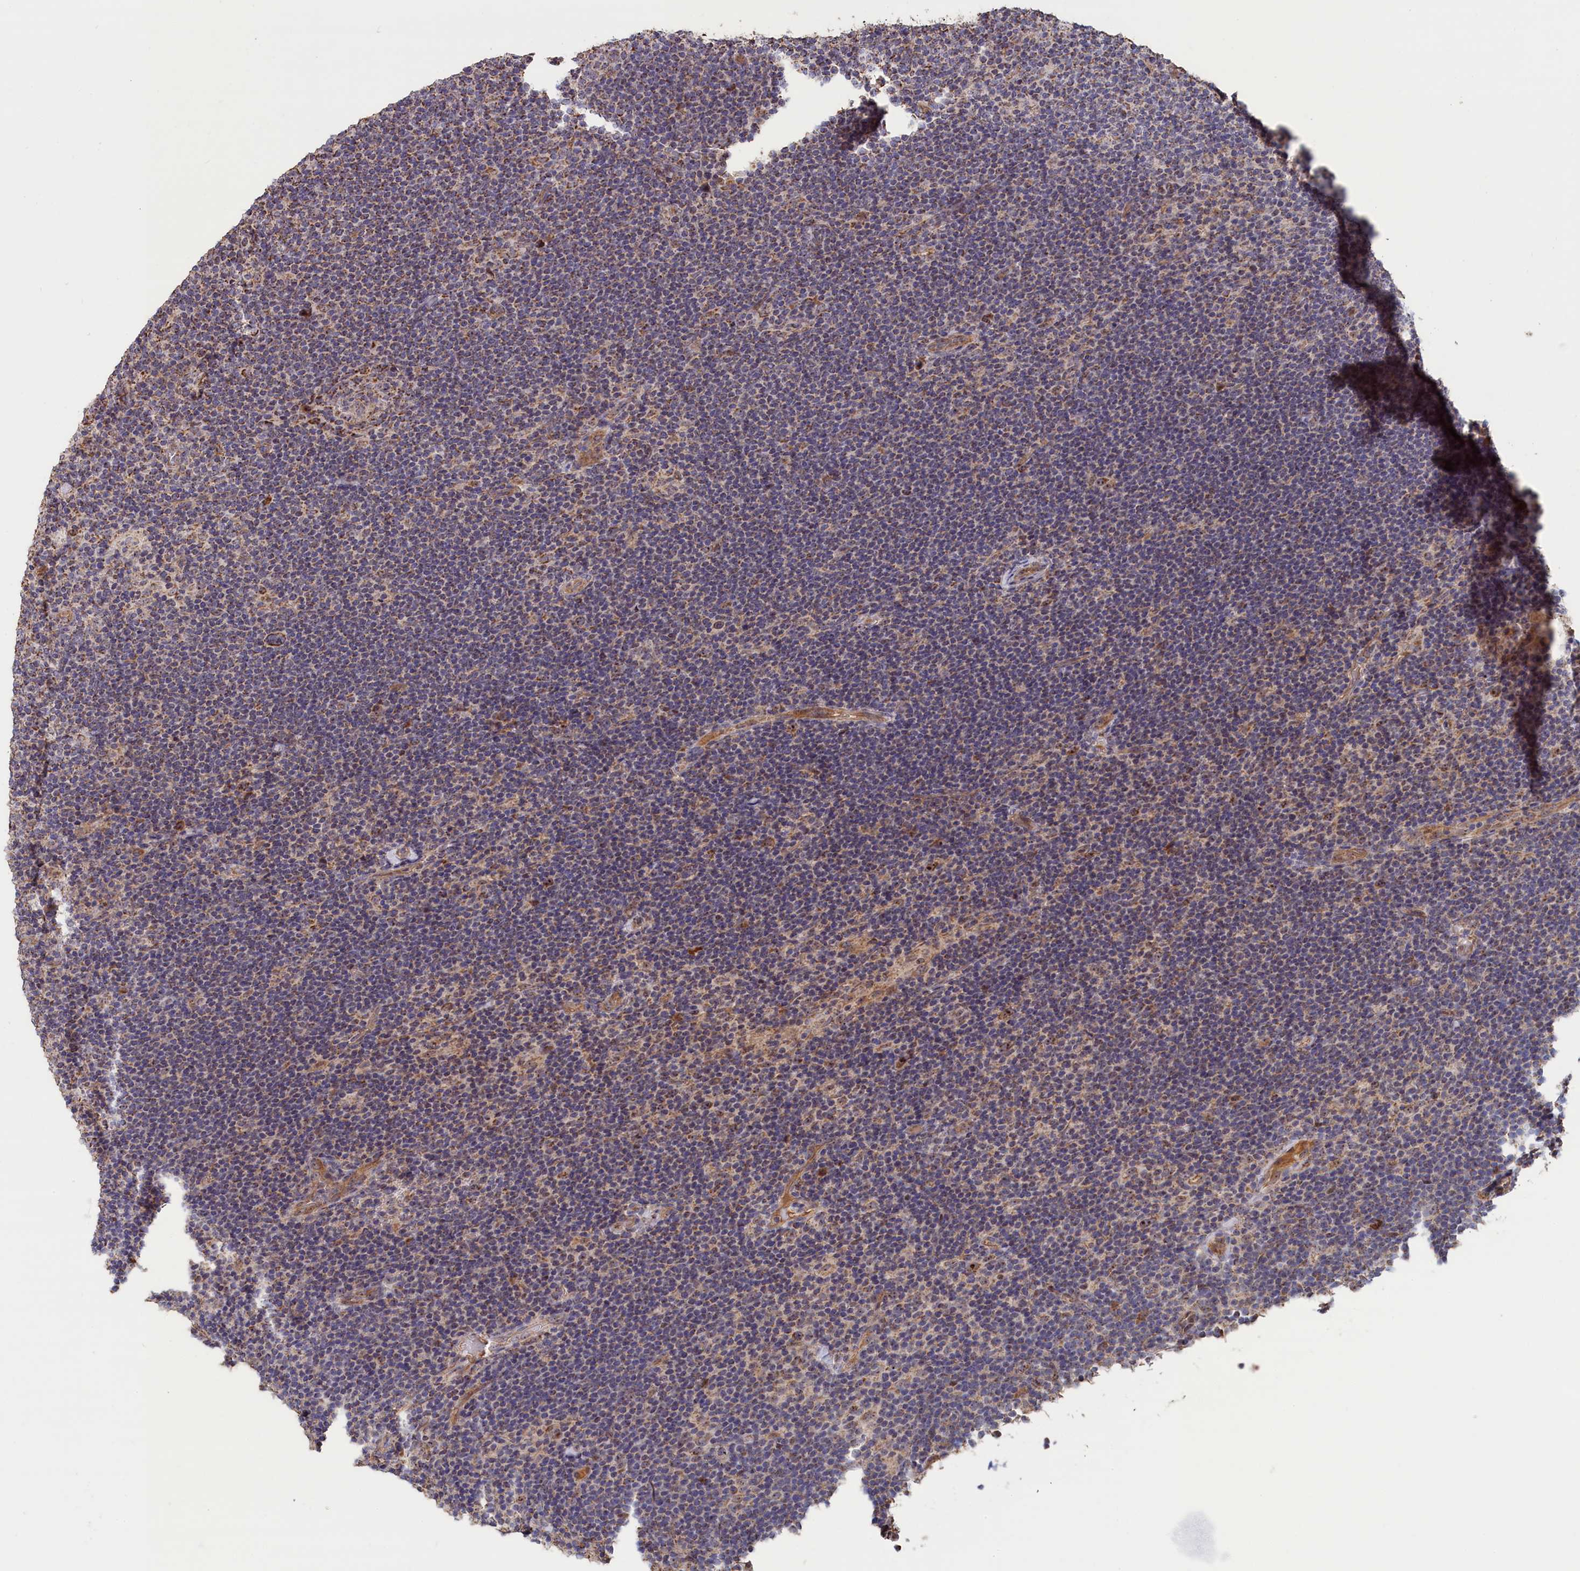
{"staining": {"intensity": "moderate", "quantity": ">75%", "location": "cytoplasmic/membranous,nuclear"}, "tissue": "lymphoma", "cell_type": "Tumor cells", "image_type": "cancer", "snomed": [{"axis": "morphology", "description": "Hodgkin's disease, NOS"}, {"axis": "topography", "description": "Lymph node"}], "caption": "Hodgkin's disease stained for a protein (brown) exhibits moderate cytoplasmic/membranous and nuclear positive expression in about >75% of tumor cells.", "gene": "ZNF816", "patient": {"sex": "female", "age": 57}}